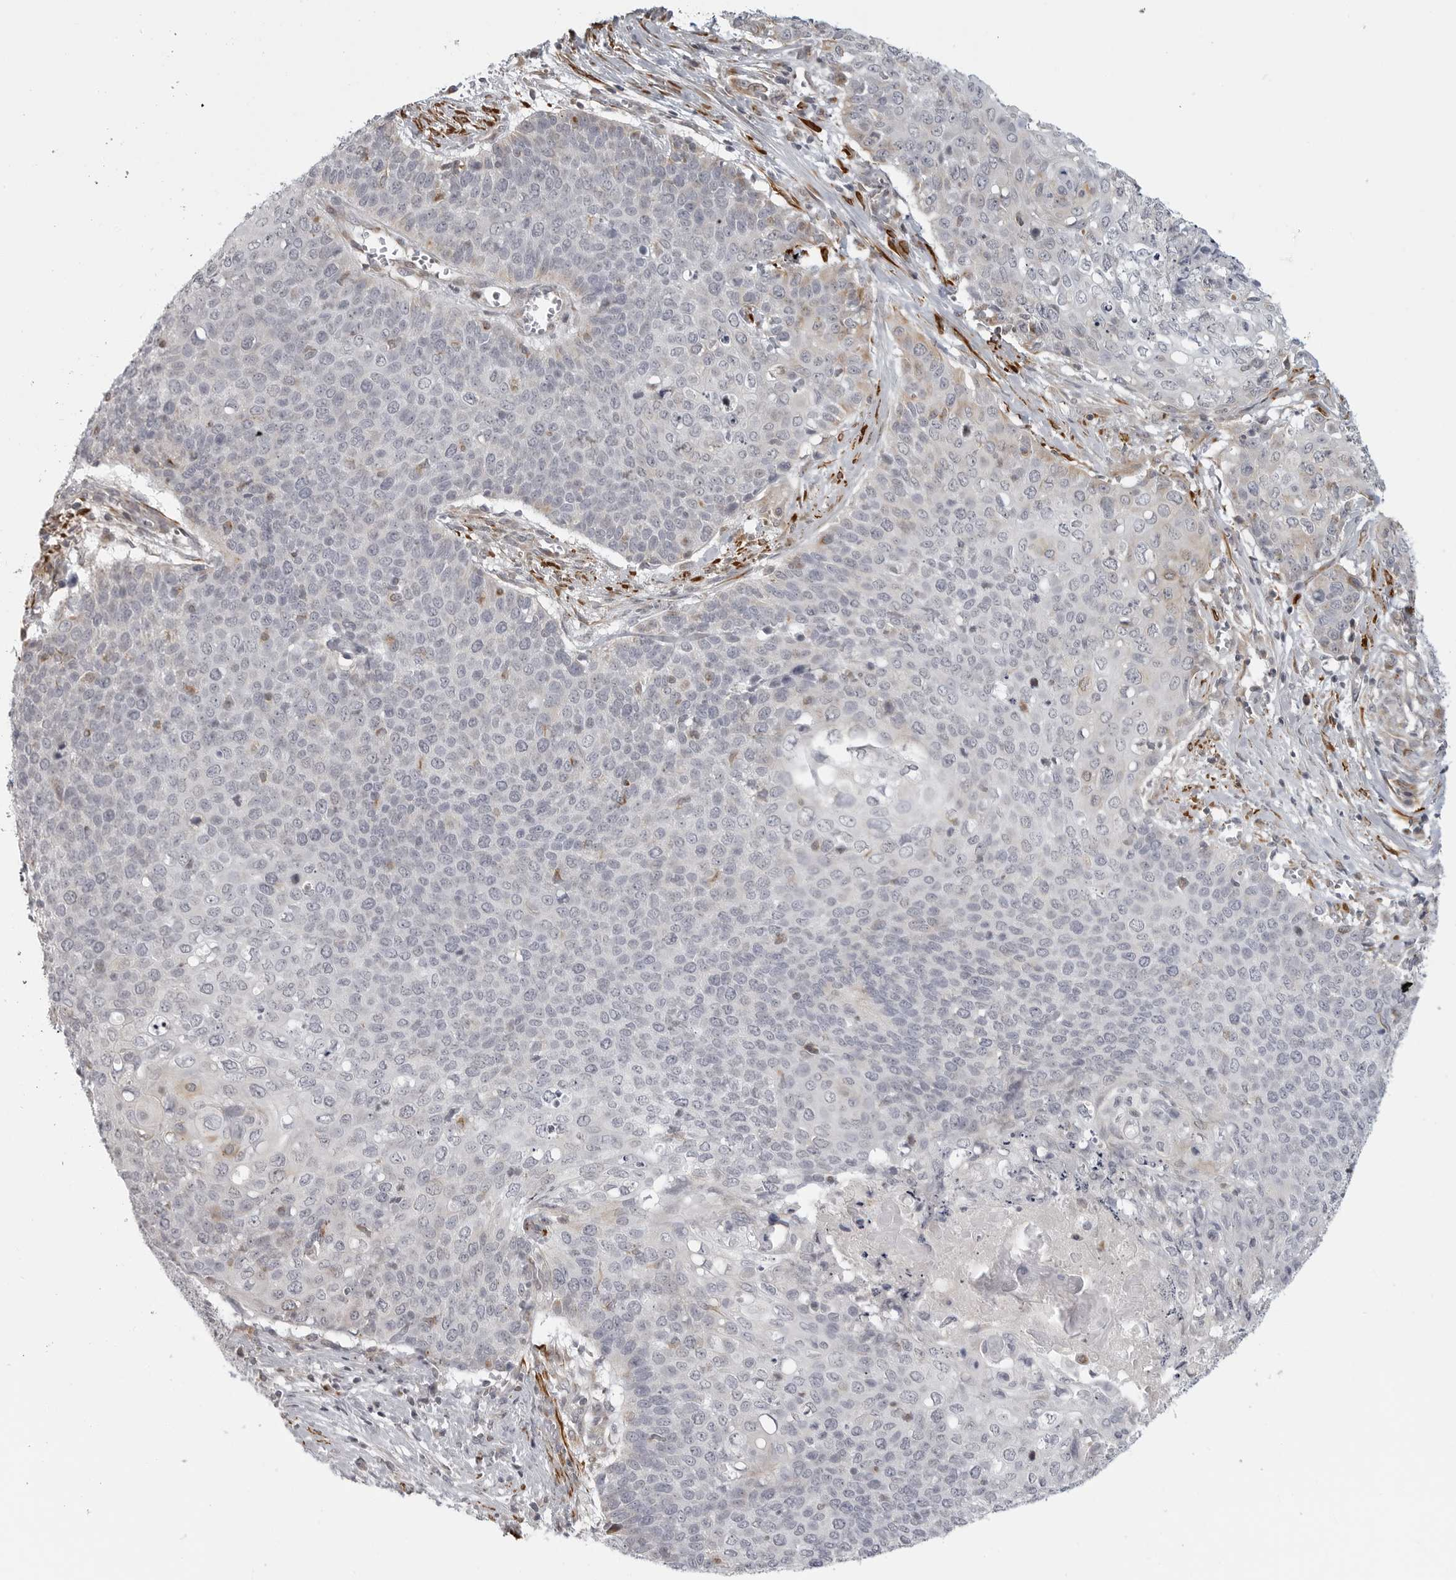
{"staining": {"intensity": "negative", "quantity": "none", "location": "none"}, "tissue": "cervical cancer", "cell_type": "Tumor cells", "image_type": "cancer", "snomed": [{"axis": "morphology", "description": "Squamous cell carcinoma, NOS"}, {"axis": "topography", "description": "Cervix"}], "caption": "Tumor cells are negative for brown protein staining in cervical cancer.", "gene": "MAP7D1", "patient": {"sex": "female", "age": 39}}